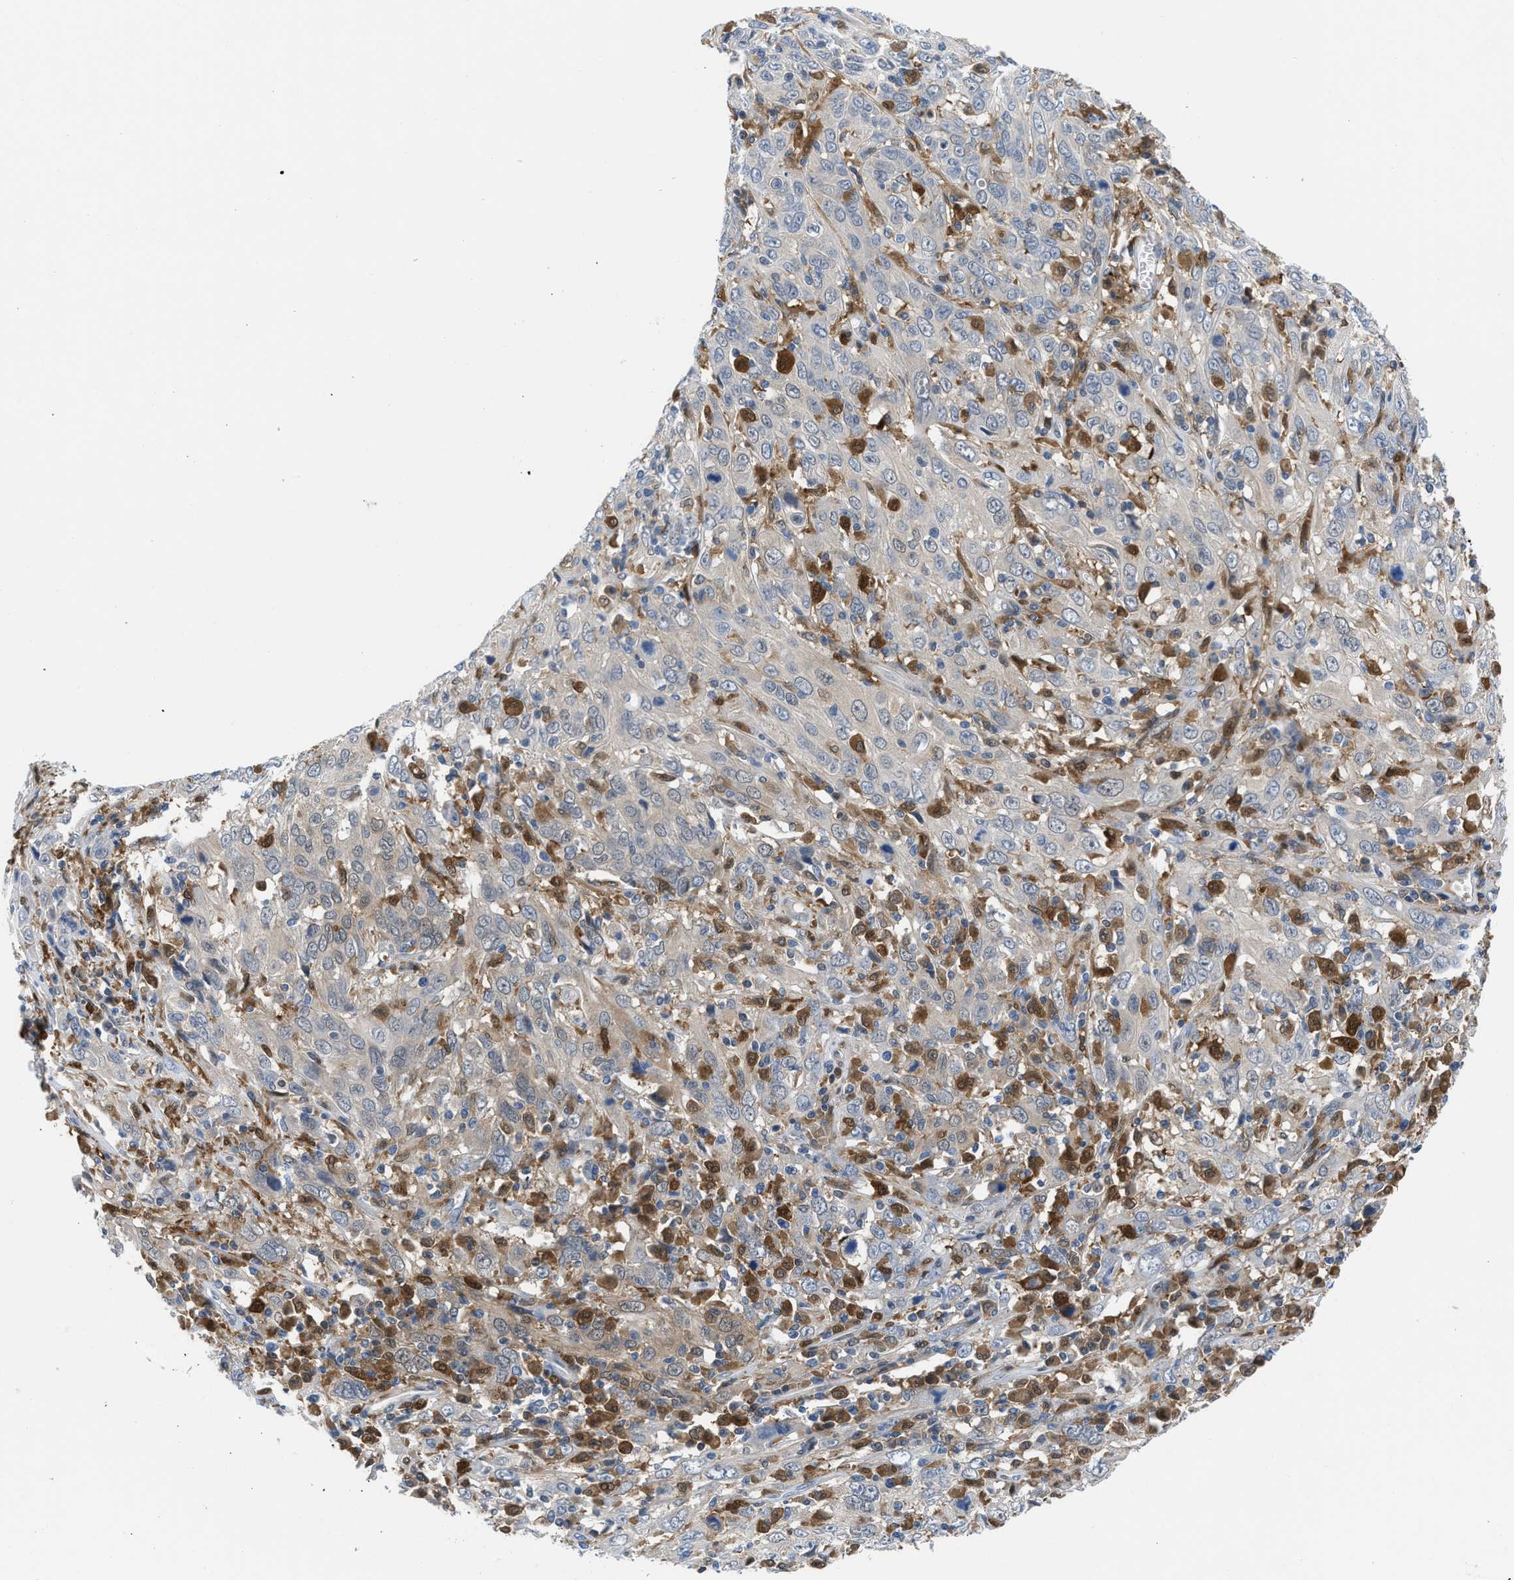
{"staining": {"intensity": "negative", "quantity": "none", "location": "none"}, "tissue": "cervical cancer", "cell_type": "Tumor cells", "image_type": "cancer", "snomed": [{"axis": "morphology", "description": "Squamous cell carcinoma, NOS"}, {"axis": "topography", "description": "Cervix"}], "caption": "An immunohistochemistry (IHC) histopathology image of cervical cancer is shown. There is no staining in tumor cells of cervical cancer.", "gene": "CBR1", "patient": {"sex": "female", "age": 46}}